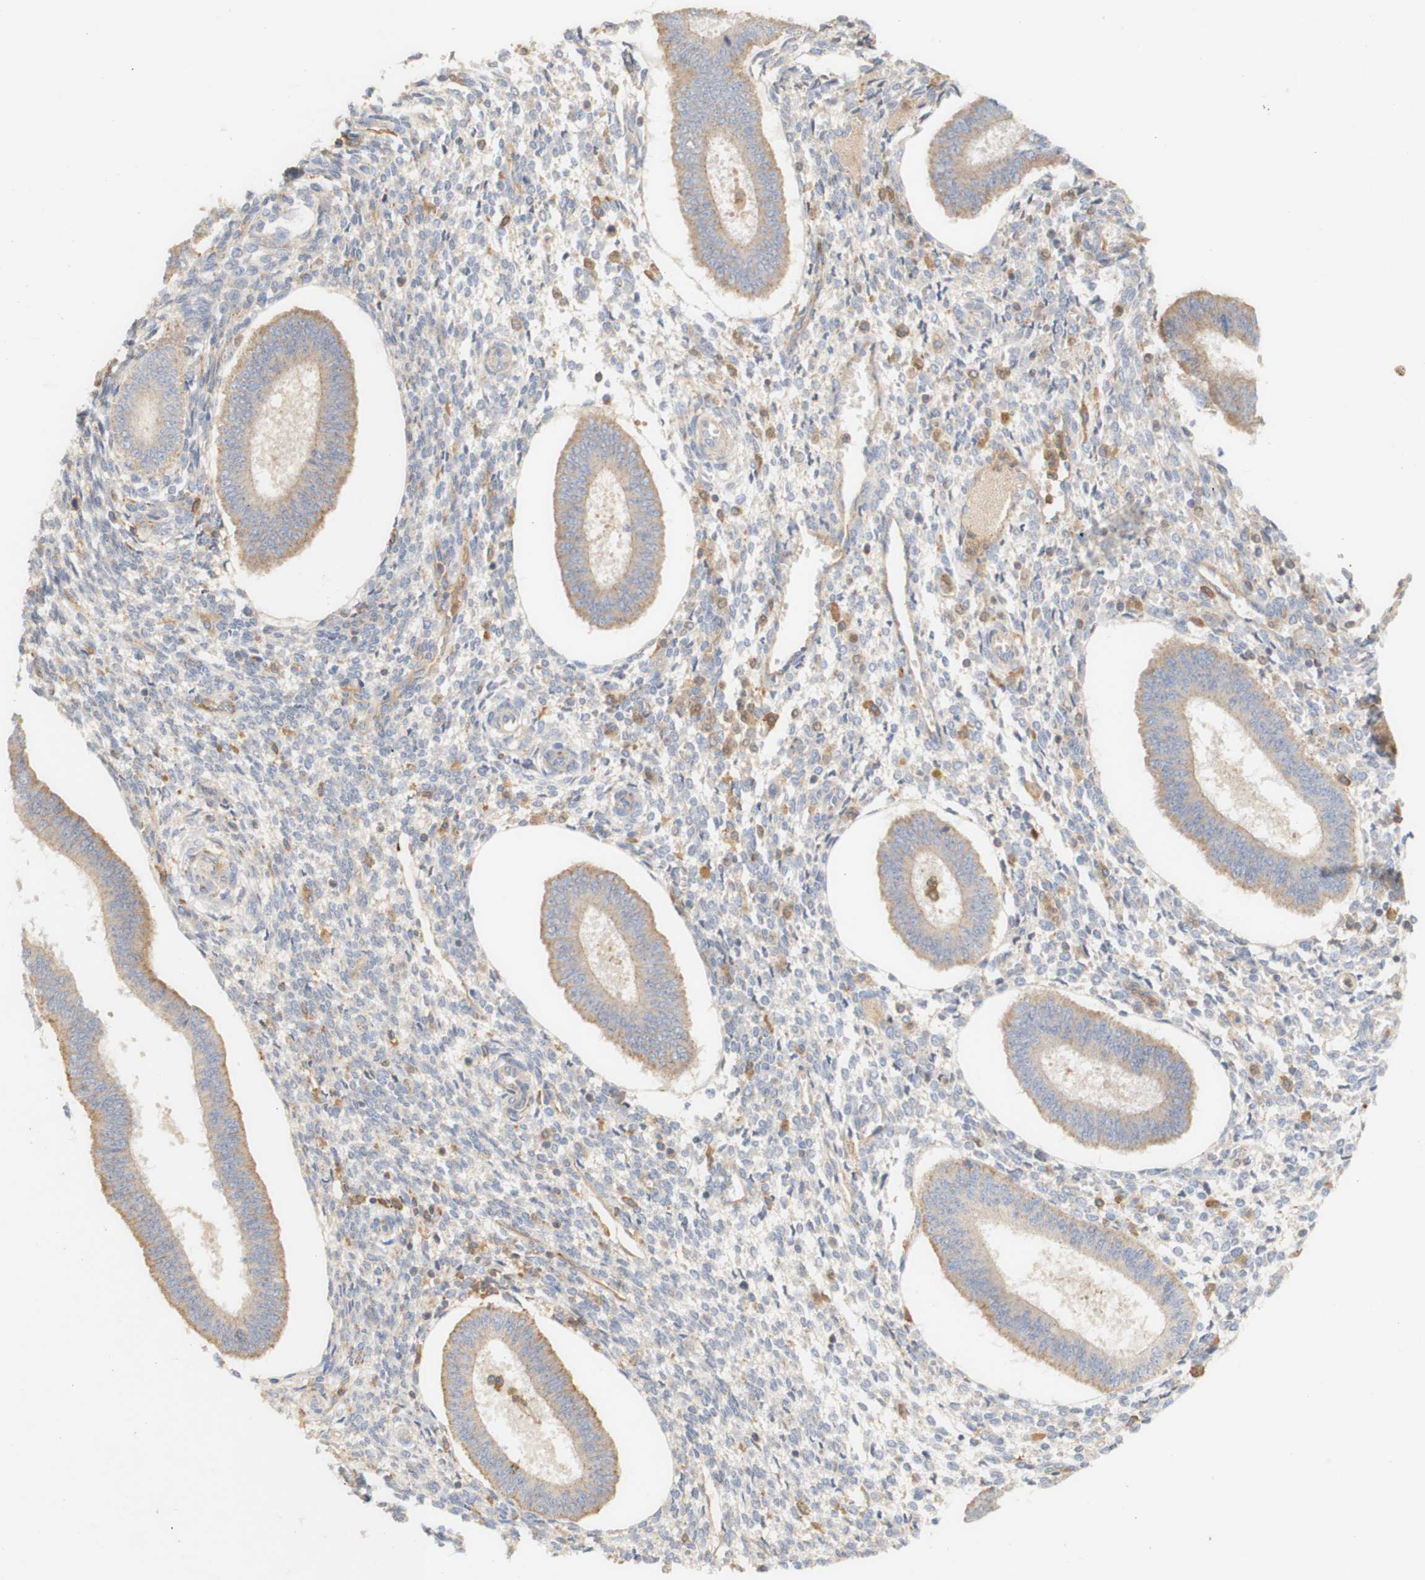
{"staining": {"intensity": "moderate", "quantity": "<25%", "location": "cytoplasmic/membranous"}, "tissue": "endometrium", "cell_type": "Cells in endometrial stroma", "image_type": "normal", "snomed": [{"axis": "morphology", "description": "Normal tissue, NOS"}, {"axis": "topography", "description": "Endometrium"}], "caption": "IHC staining of benign endometrium, which demonstrates low levels of moderate cytoplasmic/membranous positivity in about <25% of cells in endometrial stroma indicating moderate cytoplasmic/membranous protein expression. The staining was performed using DAB (3,3'-diaminobenzidine) (brown) for protein detection and nuclei were counterstained in hematoxylin (blue).", "gene": "PCDH7", "patient": {"sex": "female", "age": 35}}